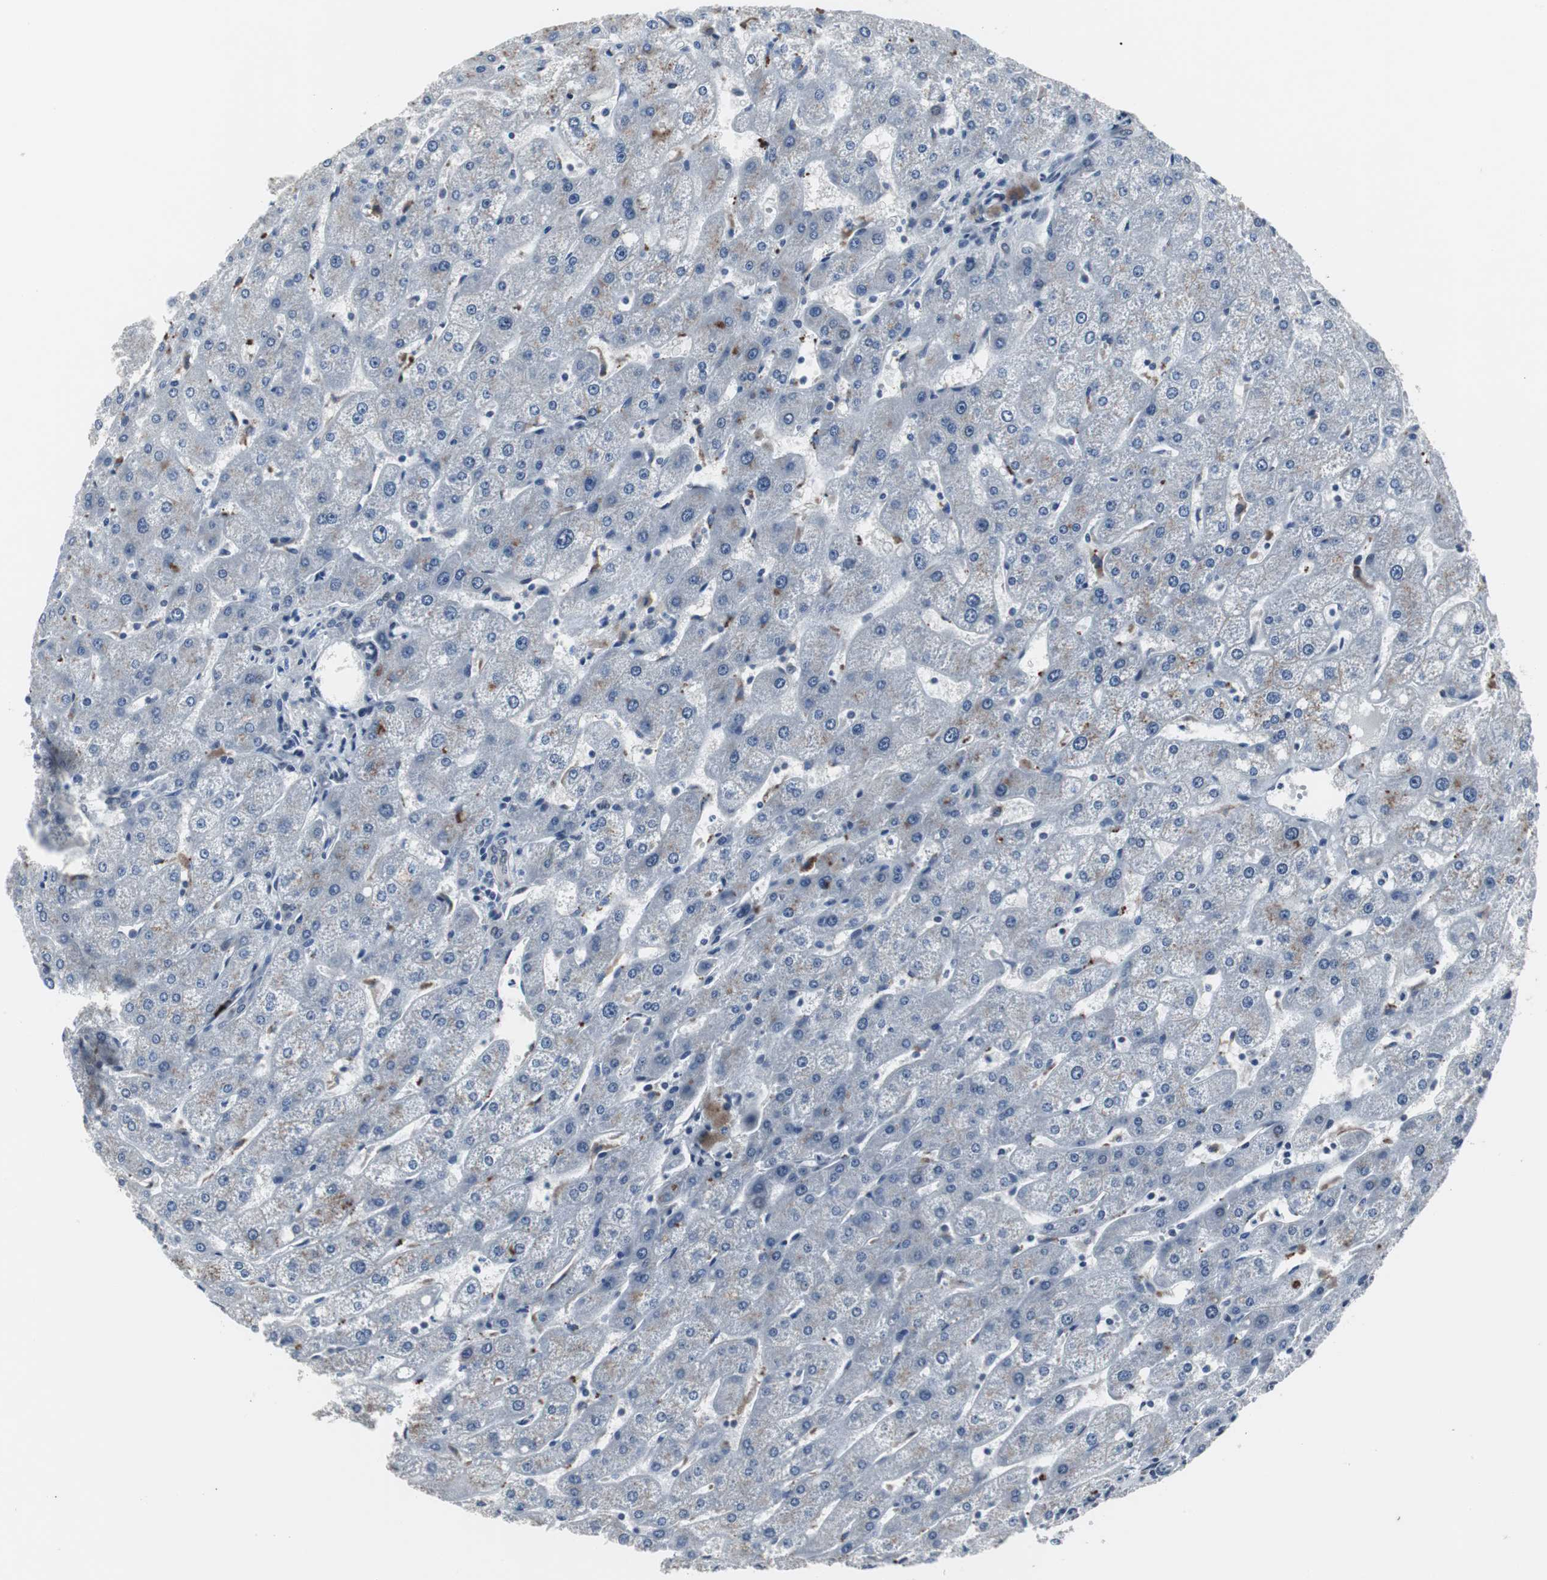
{"staining": {"intensity": "negative", "quantity": "none", "location": "none"}, "tissue": "liver", "cell_type": "Cholangiocytes", "image_type": "normal", "snomed": [{"axis": "morphology", "description": "Normal tissue, NOS"}, {"axis": "topography", "description": "Liver"}], "caption": "DAB (3,3'-diaminobenzidine) immunohistochemical staining of unremarkable liver exhibits no significant expression in cholangiocytes. (Stains: DAB (3,3'-diaminobenzidine) immunohistochemistry (IHC) with hematoxylin counter stain, Microscopy: brightfield microscopy at high magnification).", "gene": "FOXP4", "patient": {"sex": "male", "age": 67}}